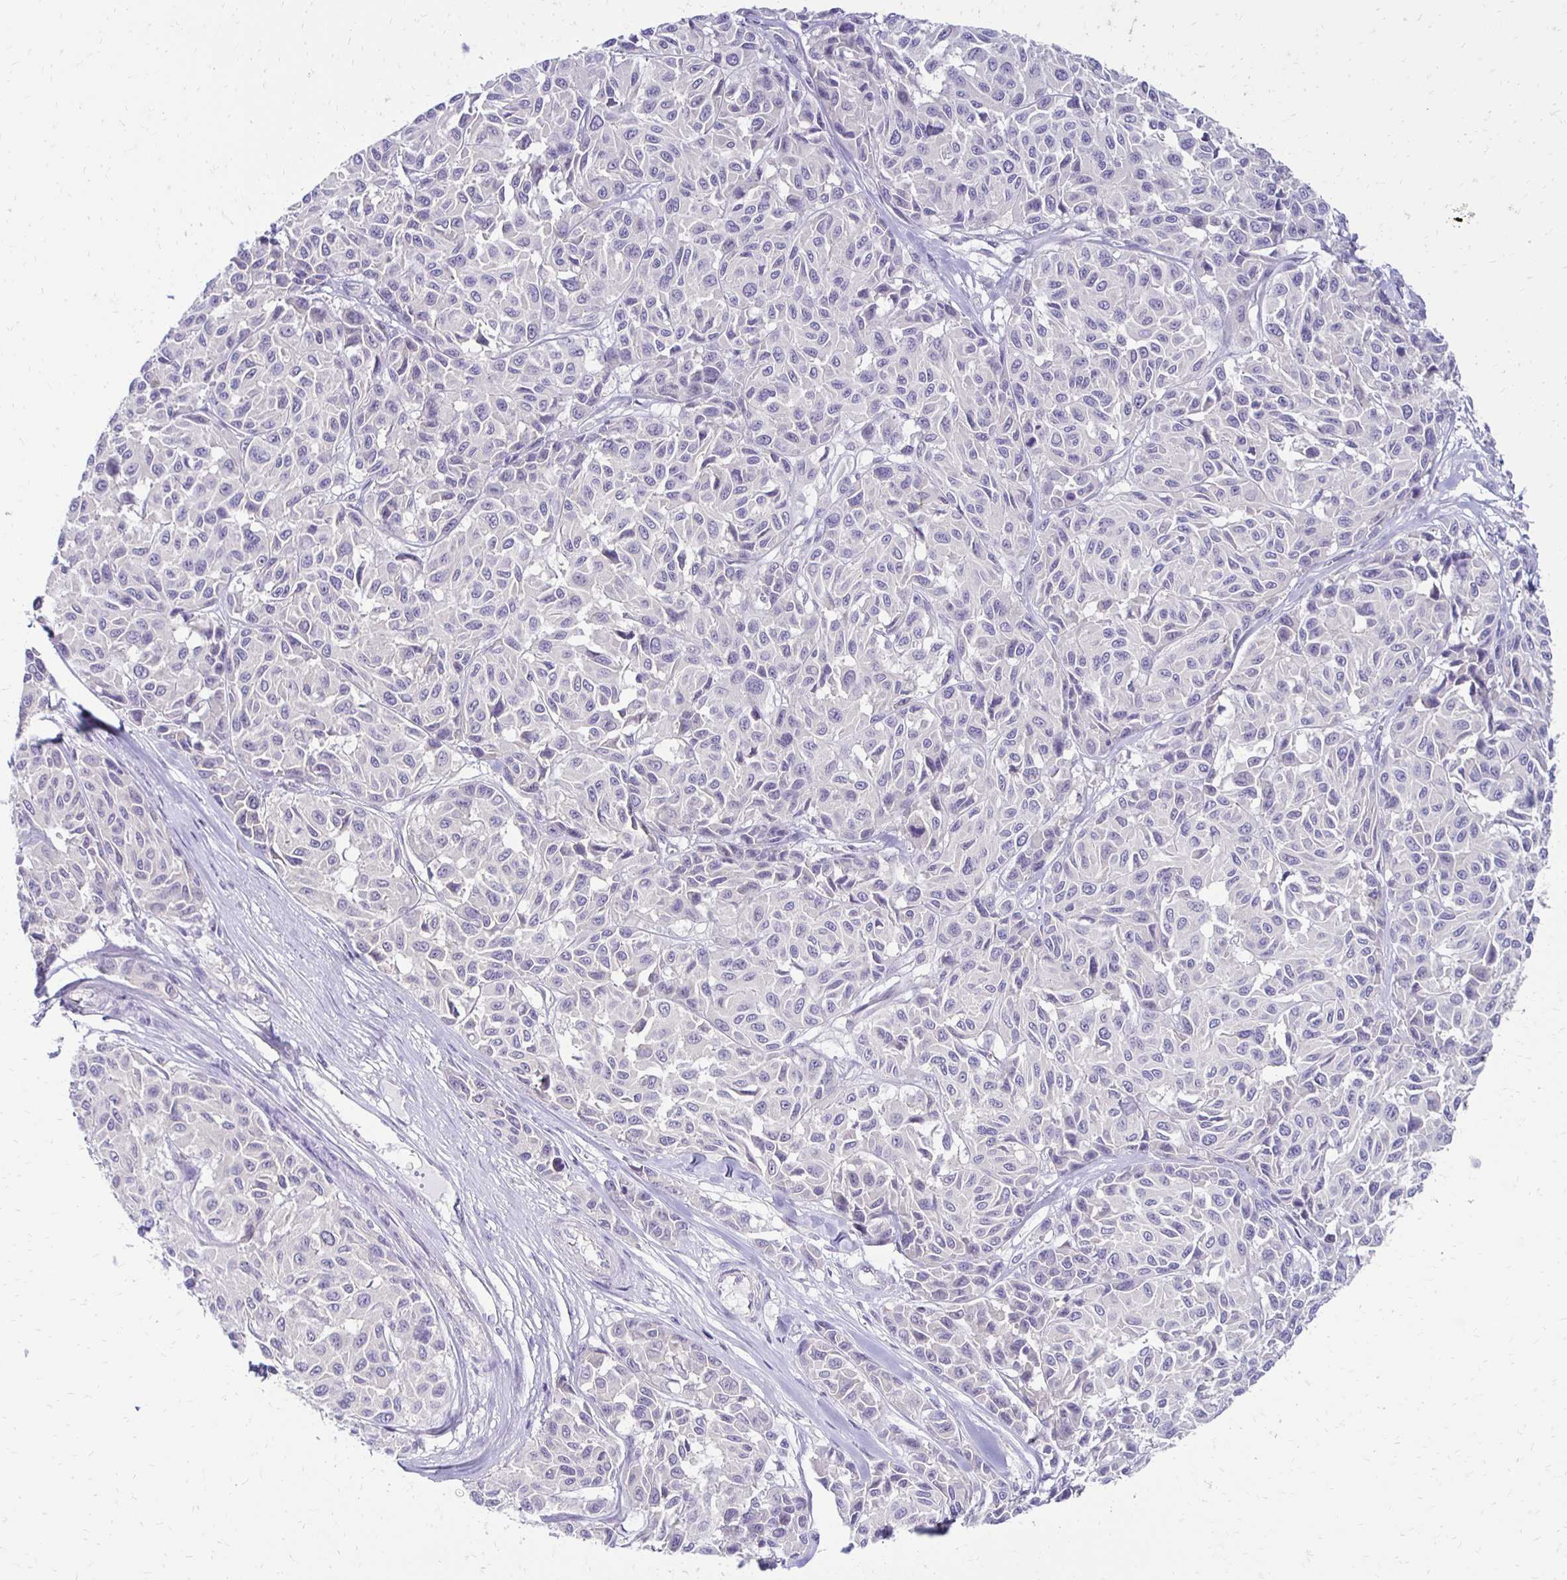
{"staining": {"intensity": "negative", "quantity": "none", "location": "none"}, "tissue": "melanoma", "cell_type": "Tumor cells", "image_type": "cancer", "snomed": [{"axis": "morphology", "description": "Malignant melanoma, NOS"}, {"axis": "topography", "description": "Skin"}], "caption": "Tumor cells show no significant staining in melanoma. The staining is performed using DAB brown chromogen with nuclei counter-stained in using hematoxylin.", "gene": "C1QTNF2", "patient": {"sex": "female", "age": 66}}